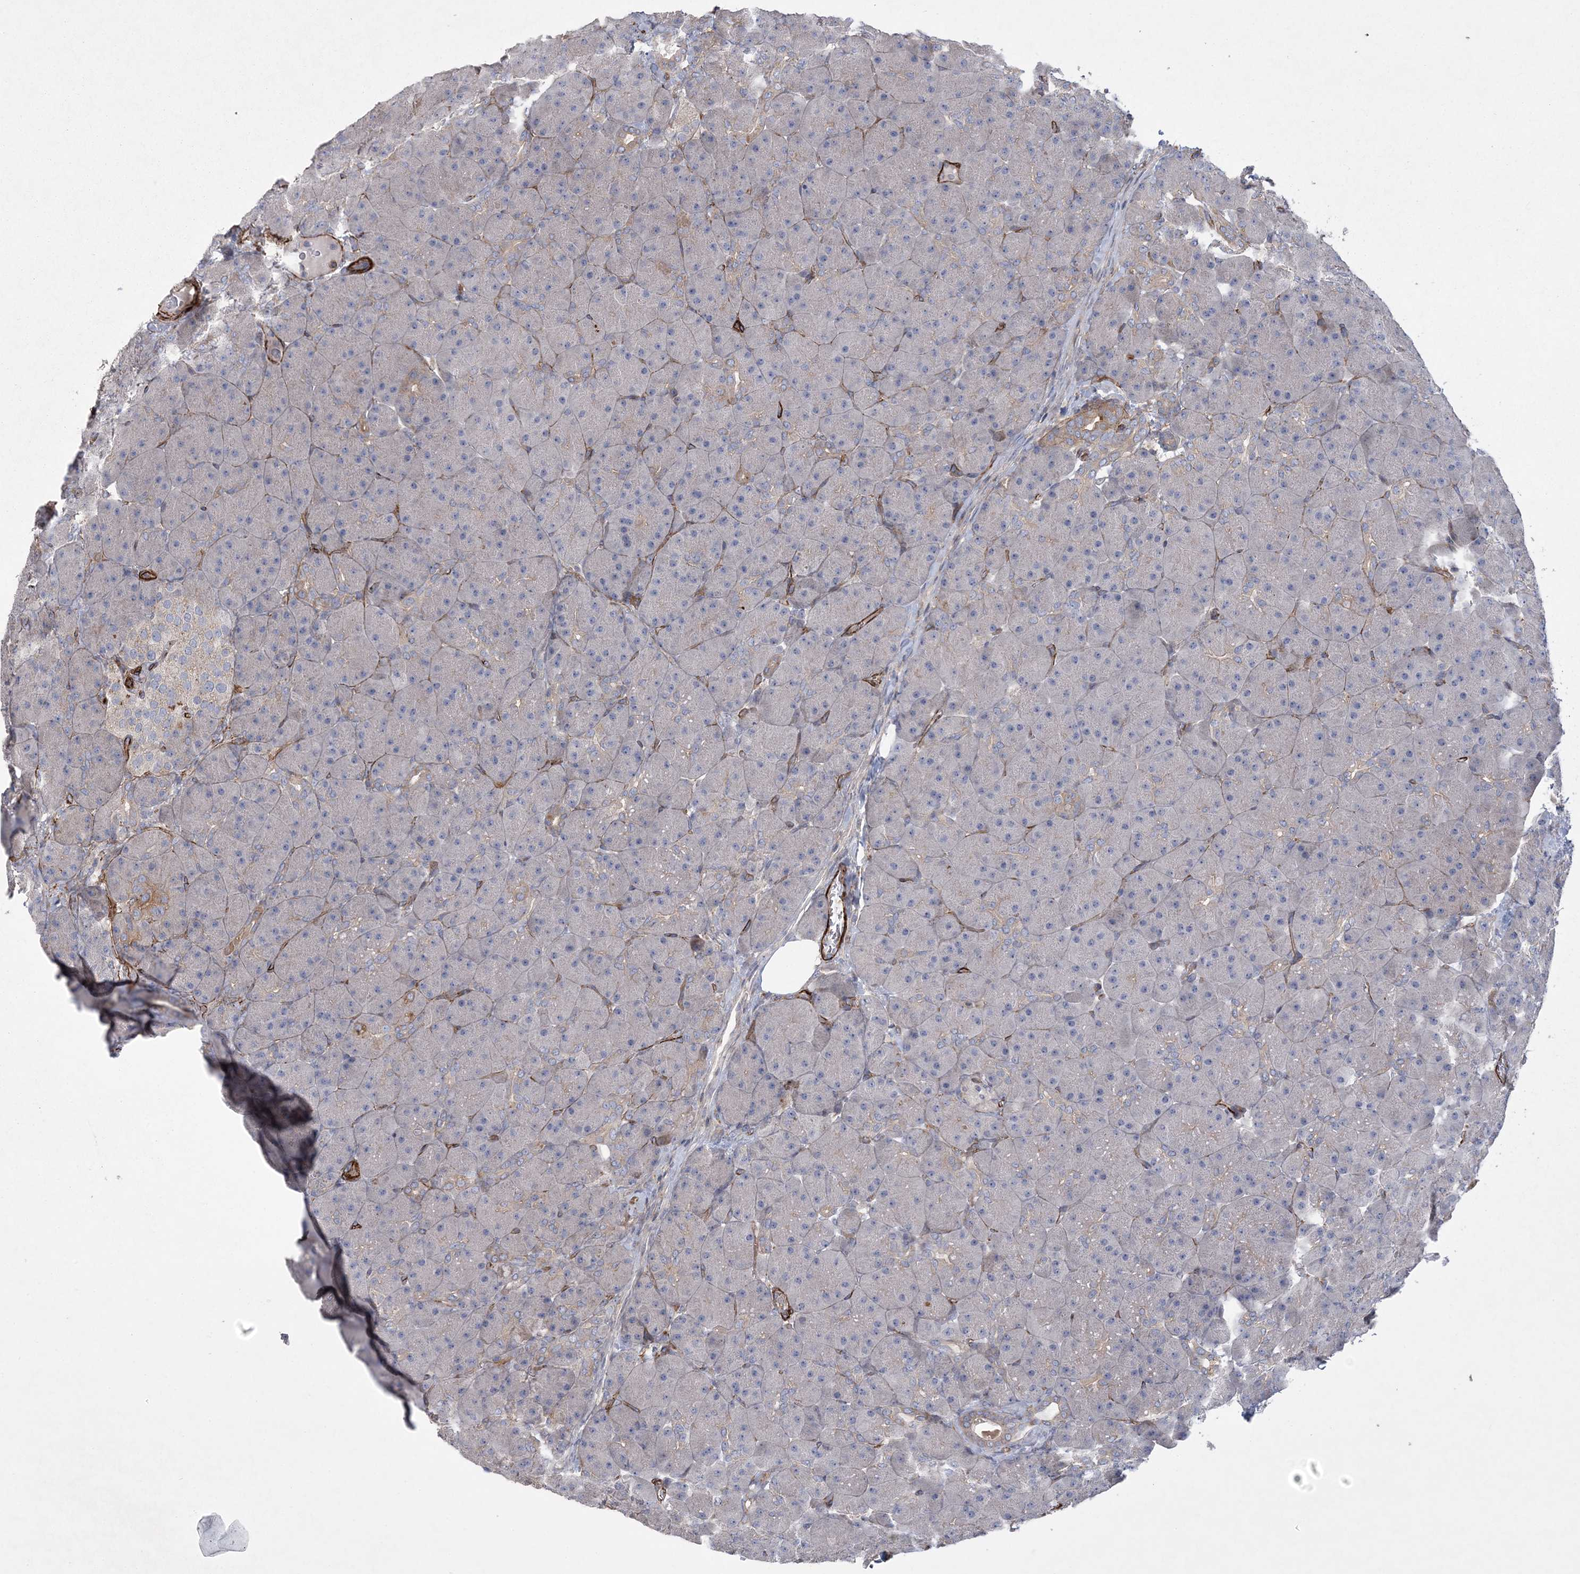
{"staining": {"intensity": "moderate", "quantity": "<25%", "location": "cytoplasmic/membranous"}, "tissue": "pancreas", "cell_type": "Exocrine glandular cells", "image_type": "normal", "snomed": [{"axis": "morphology", "description": "Normal tissue, NOS"}, {"axis": "topography", "description": "Pancreas"}], "caption": "The immunohistochemical stain highlights moderate cytoplasmic/membranous staining in exocrine glandular cells of benign pancreas.", "gene": "ARSJ", "patient": {"sex": "male", "age": 66}}